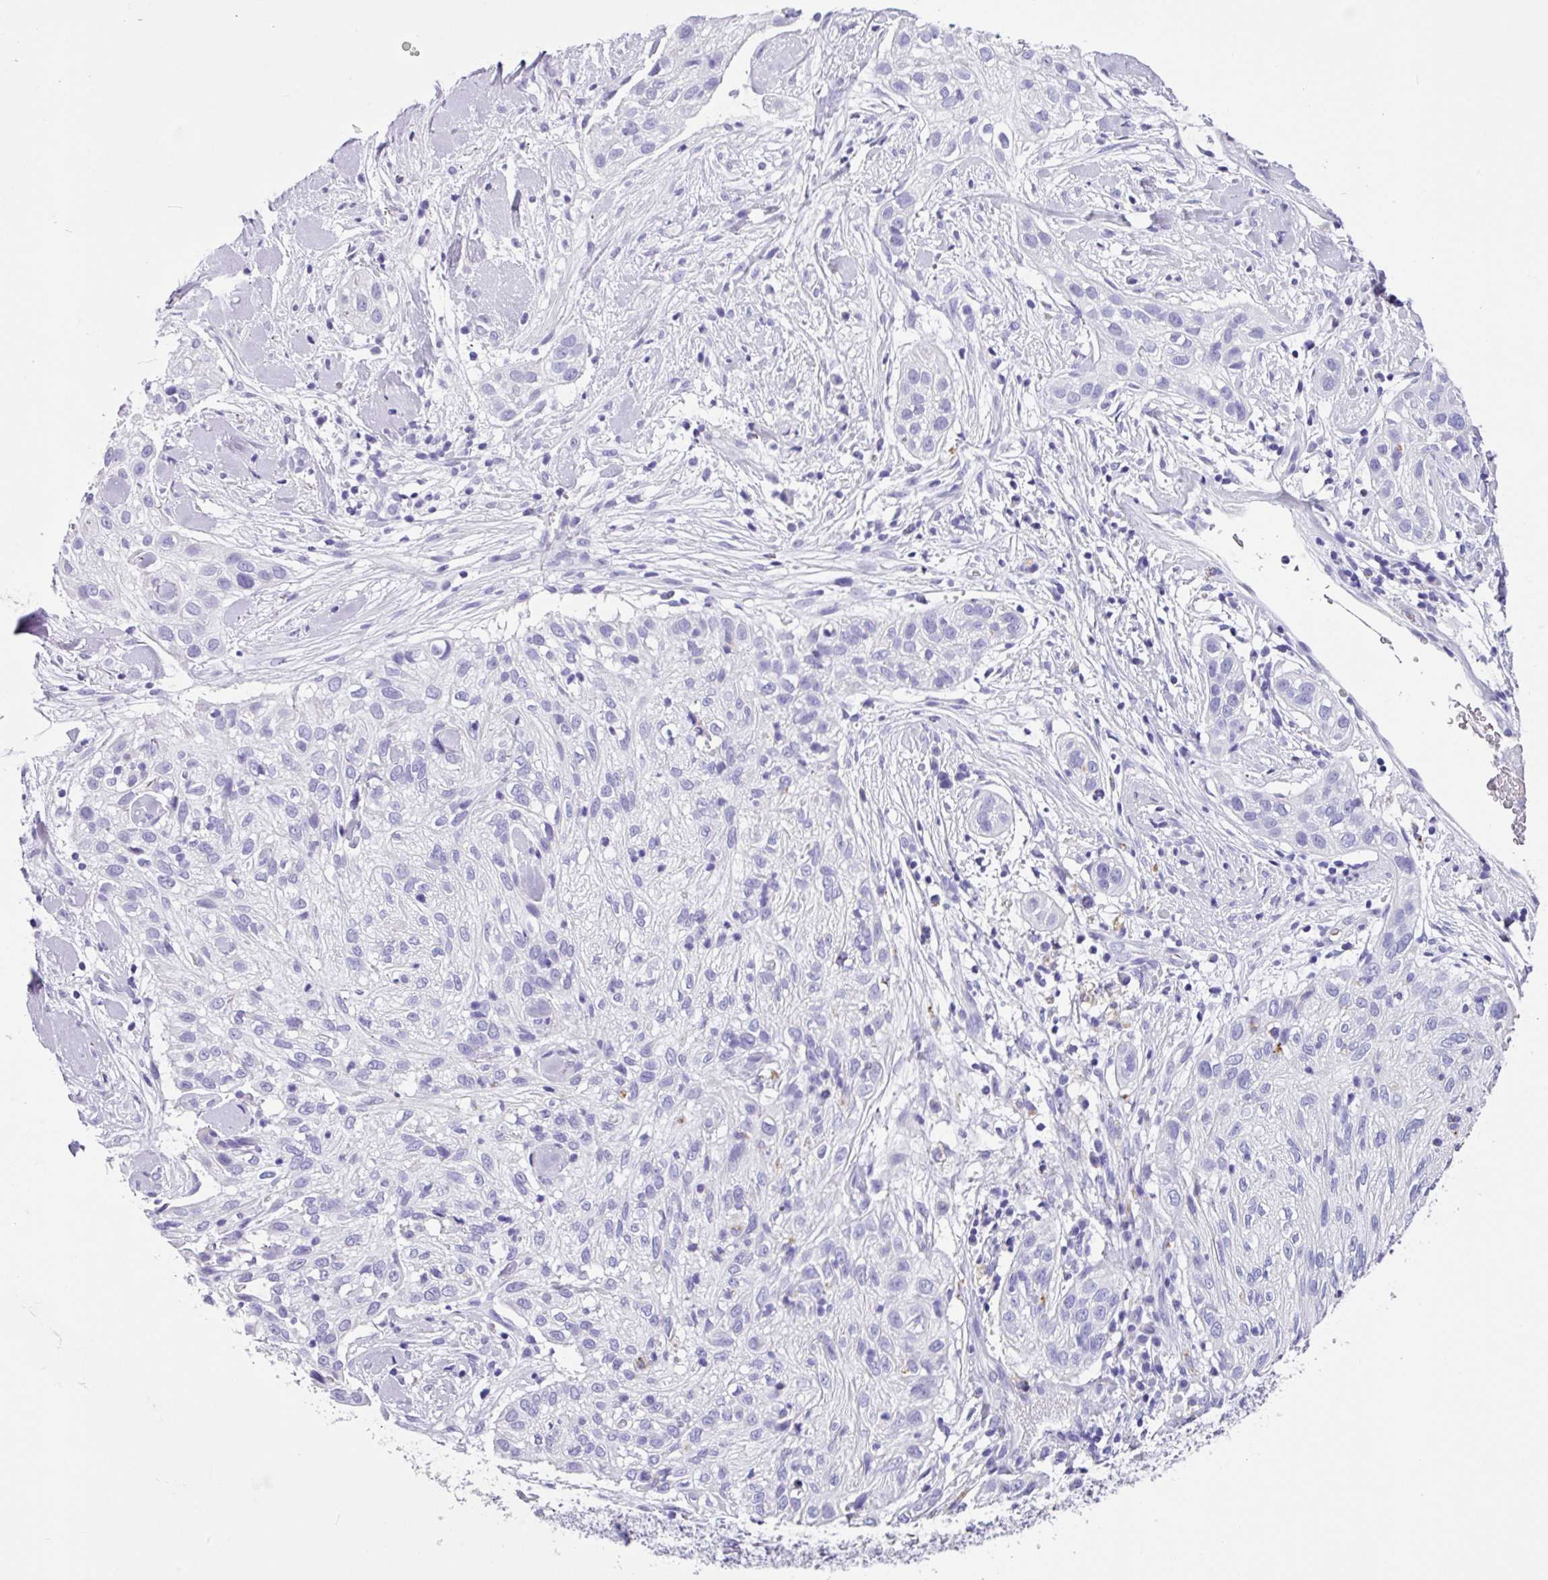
{"staining": {"intensity": "negative", "quantity": "none", "location": "none"}, "tissue": "skin cancer", "cell_type": "Tumor cells", "image_type": "cancer", "snomed": [{"axis": "morphology", "description": "Squamous cell carcinoma, NOS"}, {"axis": "topography", "description": "Skin"}], "caption": "IHC image of human squamous cell carcinoma (skin) stained for a protein (brown), which displays no staining in tumor cells.", "gene": "ZG16", "patient": {"sex": "male", "age": 82}}